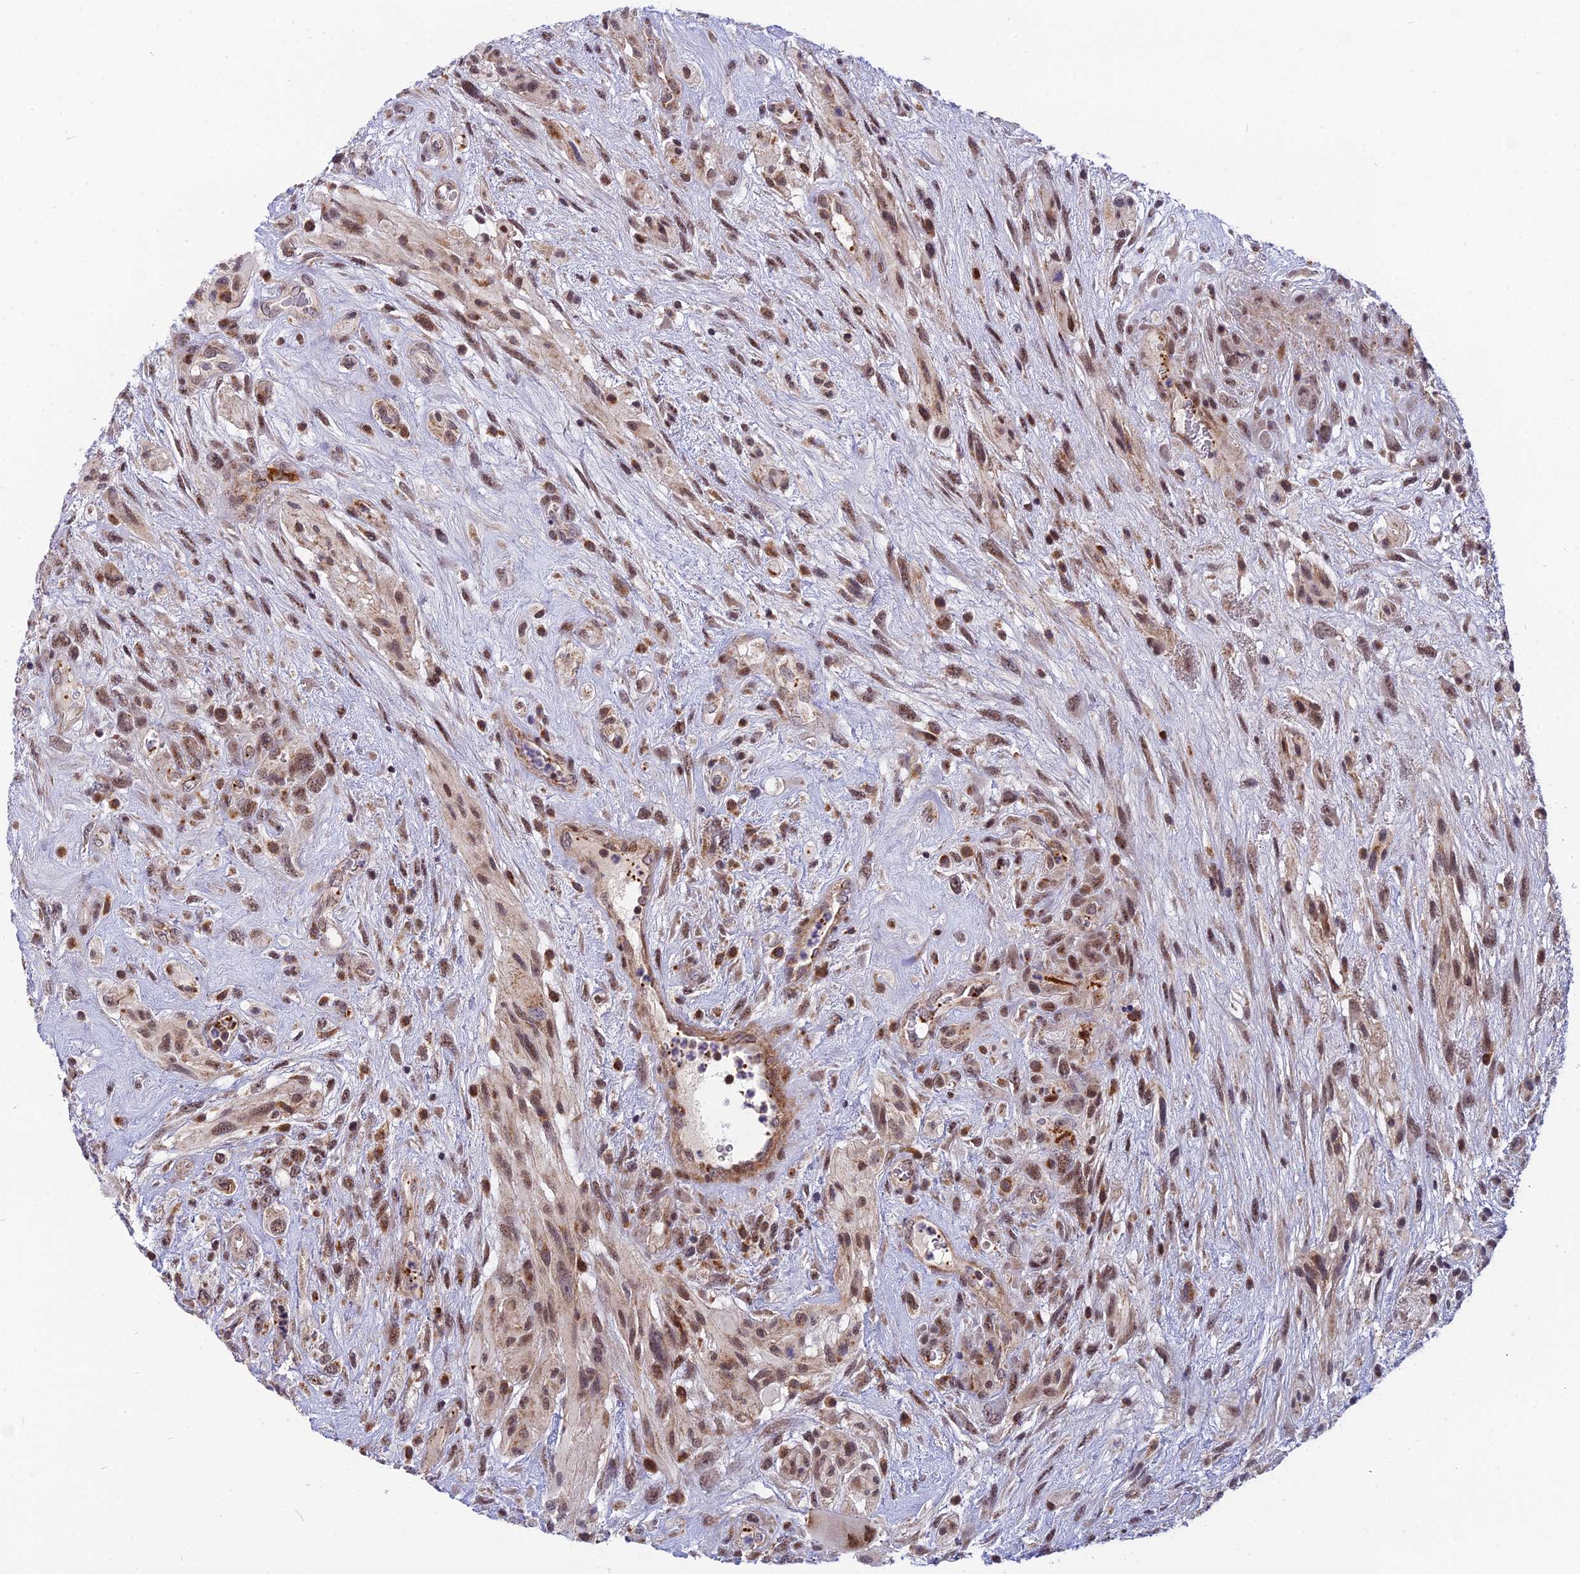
{"staining": {"intensity": "moderate", "quantity": ">75%", "location": "cytoplasmic/membranous,nuclear"}, "tissue": "glioma", "cell_type": "Tumor cells", "image_type": "cancer", "snomed": [{"axis": "morphology", "description": "Glioma, malignant, High grade"}, {"axis": "topography", "description": "Brain"}], "caption": "Protein analysis of malignant glioma (high-grade) tissue displays moderate cytoplasmic/membranous and nuclear expression in about >75% of tumor cells.", "gene": "CMC1", "patient": {"sex": "male", "age": 61}}